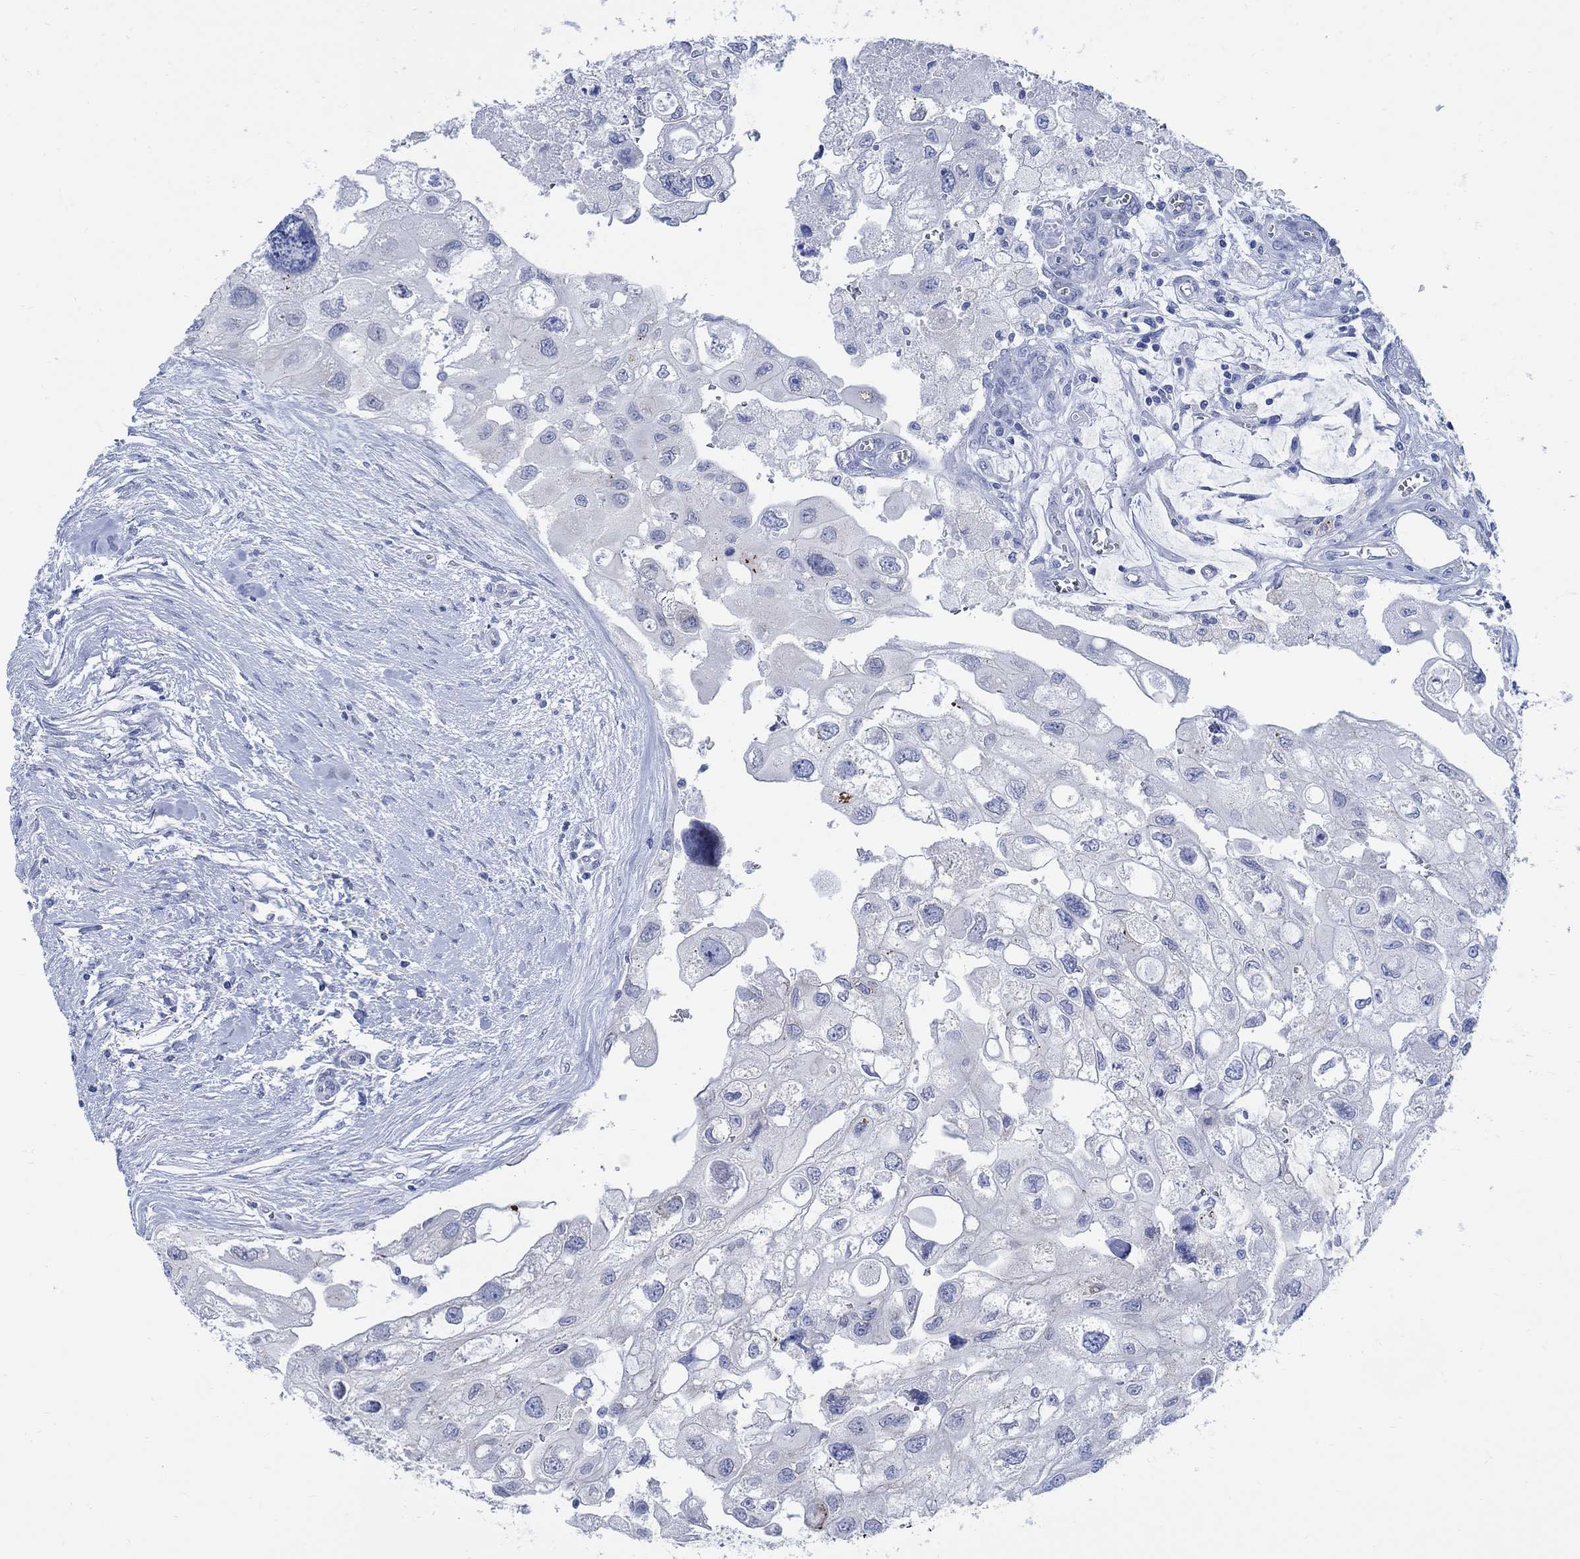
{"staining": {"intensity": "negative", "quantity": "none", "location": "none"}, "tissue": "urothelial cancer", "cell_type": "Tumor cells", "image_type": "cancer", "snomed": [{"axis": "morphology", "description": "Urothelial carcinoma, High grade"}, {"axis": "topography", "description": "Urinary bladder"}], "caption": "High-grade urothelial carcinoma was stained to show a protein in brown. There is no significant staining in tumor cells.", "gene": "CAMK2N1", "patient": {"sex": "male", "age": 59}}